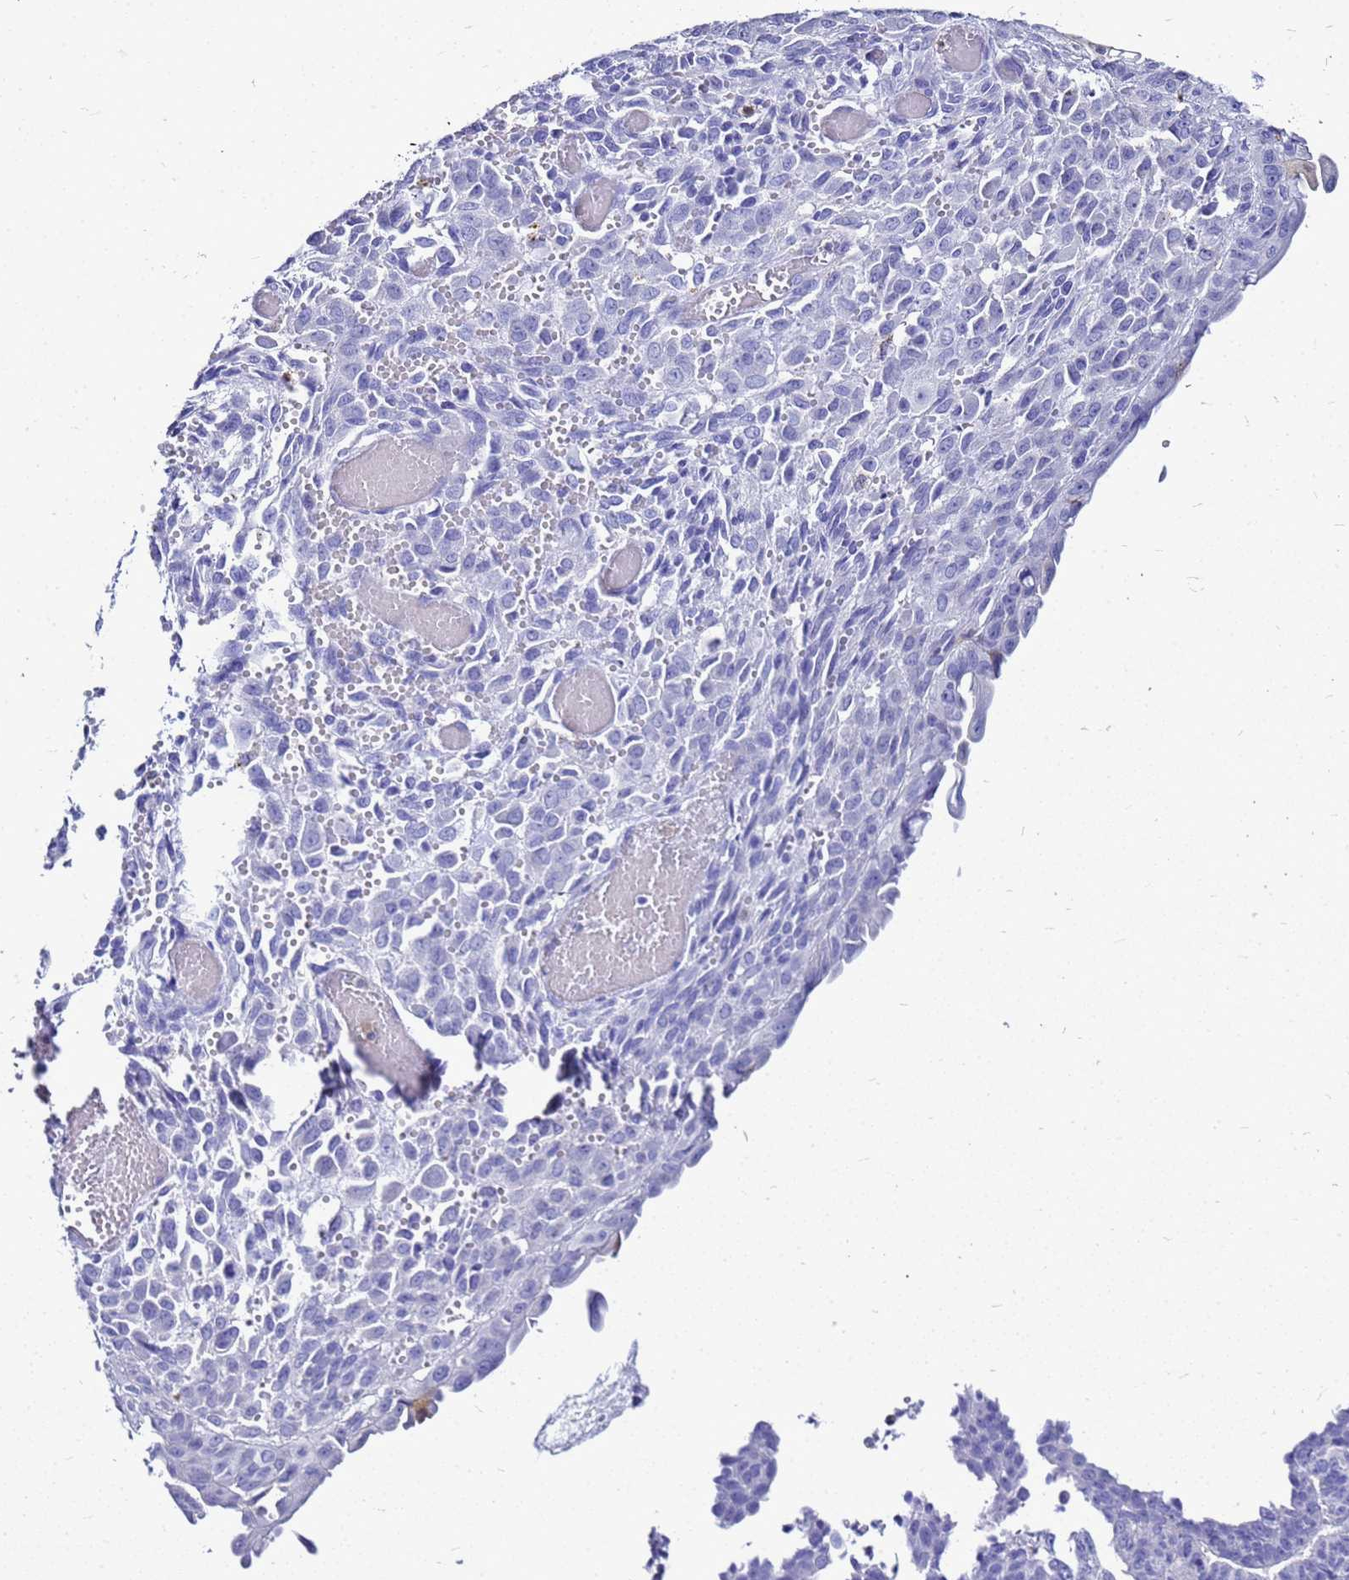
{"staining": {"intensity": "negative", "quantity": "none", "location": "none"}, "tissue": "endometrial cancer", "cell_type": "Tumor cells", "image_type": "cancer", "snomed": [{"axis": "morphology", "description": "Adenocarcinoma, NOS"}, {"axis": "topography", "description": "Endometrium"}], "caption": "Immunohistochemistry (IHC) of endometrial cancer (adenocarcinoma) exhibits no staining in tumor cells. The staining is performed using DAB brown chromogen with nuclei counter-stained in using hematoxylin.", "gene": "CSTA", "patient": {"sex": "female", "age": 32}}